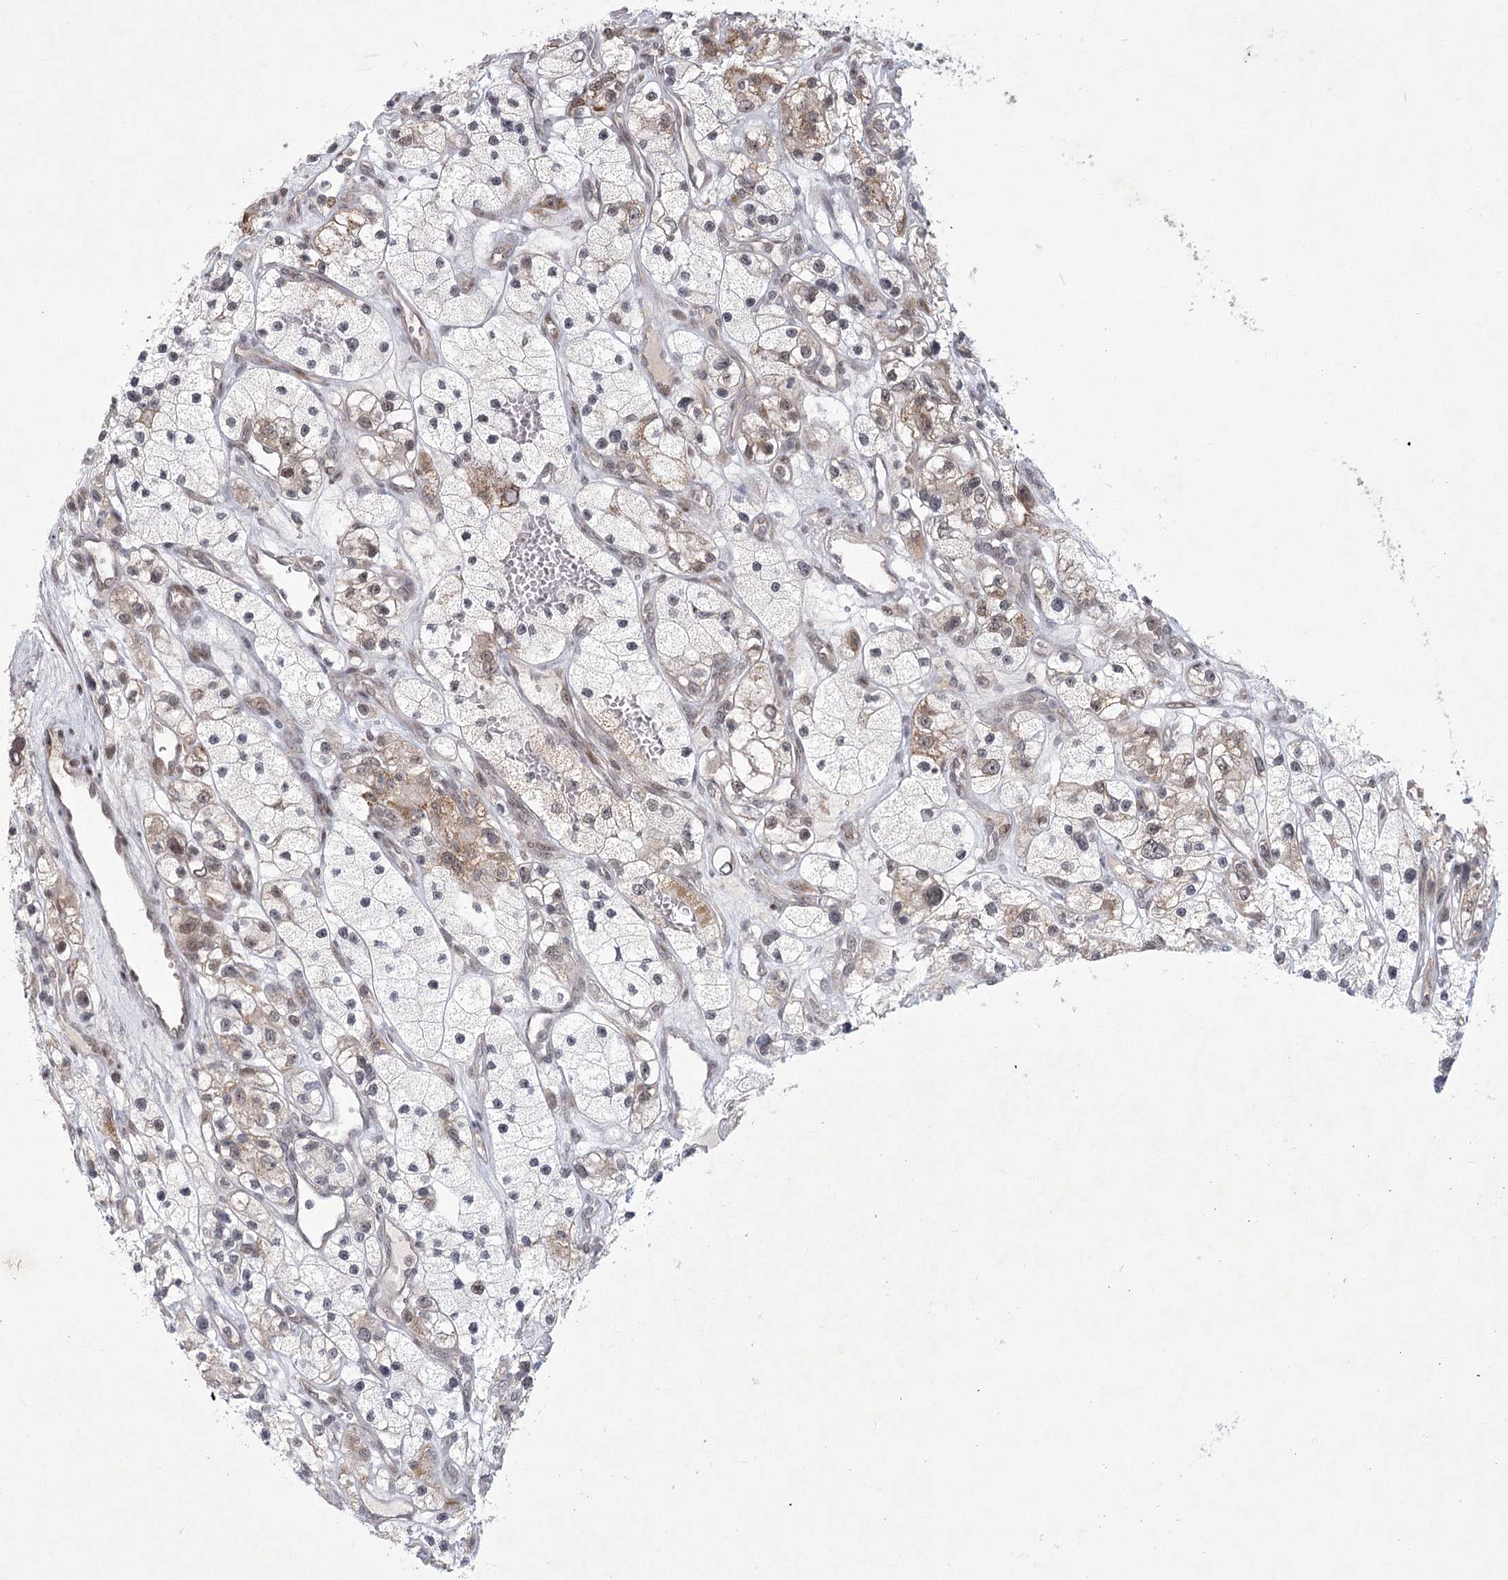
{"staining": {"intensity": "weak", "quantity": "<25%", "location": "cytoplasmic/membranous,nuclear"}, "tissue": "renal cancer", "cell_type": "Tumor cells", "image_type": "cancer", "snomed": [{"axis": "morphology", "description": "Adenocarcinoma, NOS"}, {"axis": "topography", "description": "Kidney"}], "caption": "The histopathology image shows no significant expression in tumor cells of renal adenocarcinoma.", "gene": "CIB4", "patient": {"sex": "female", "age": 57}}